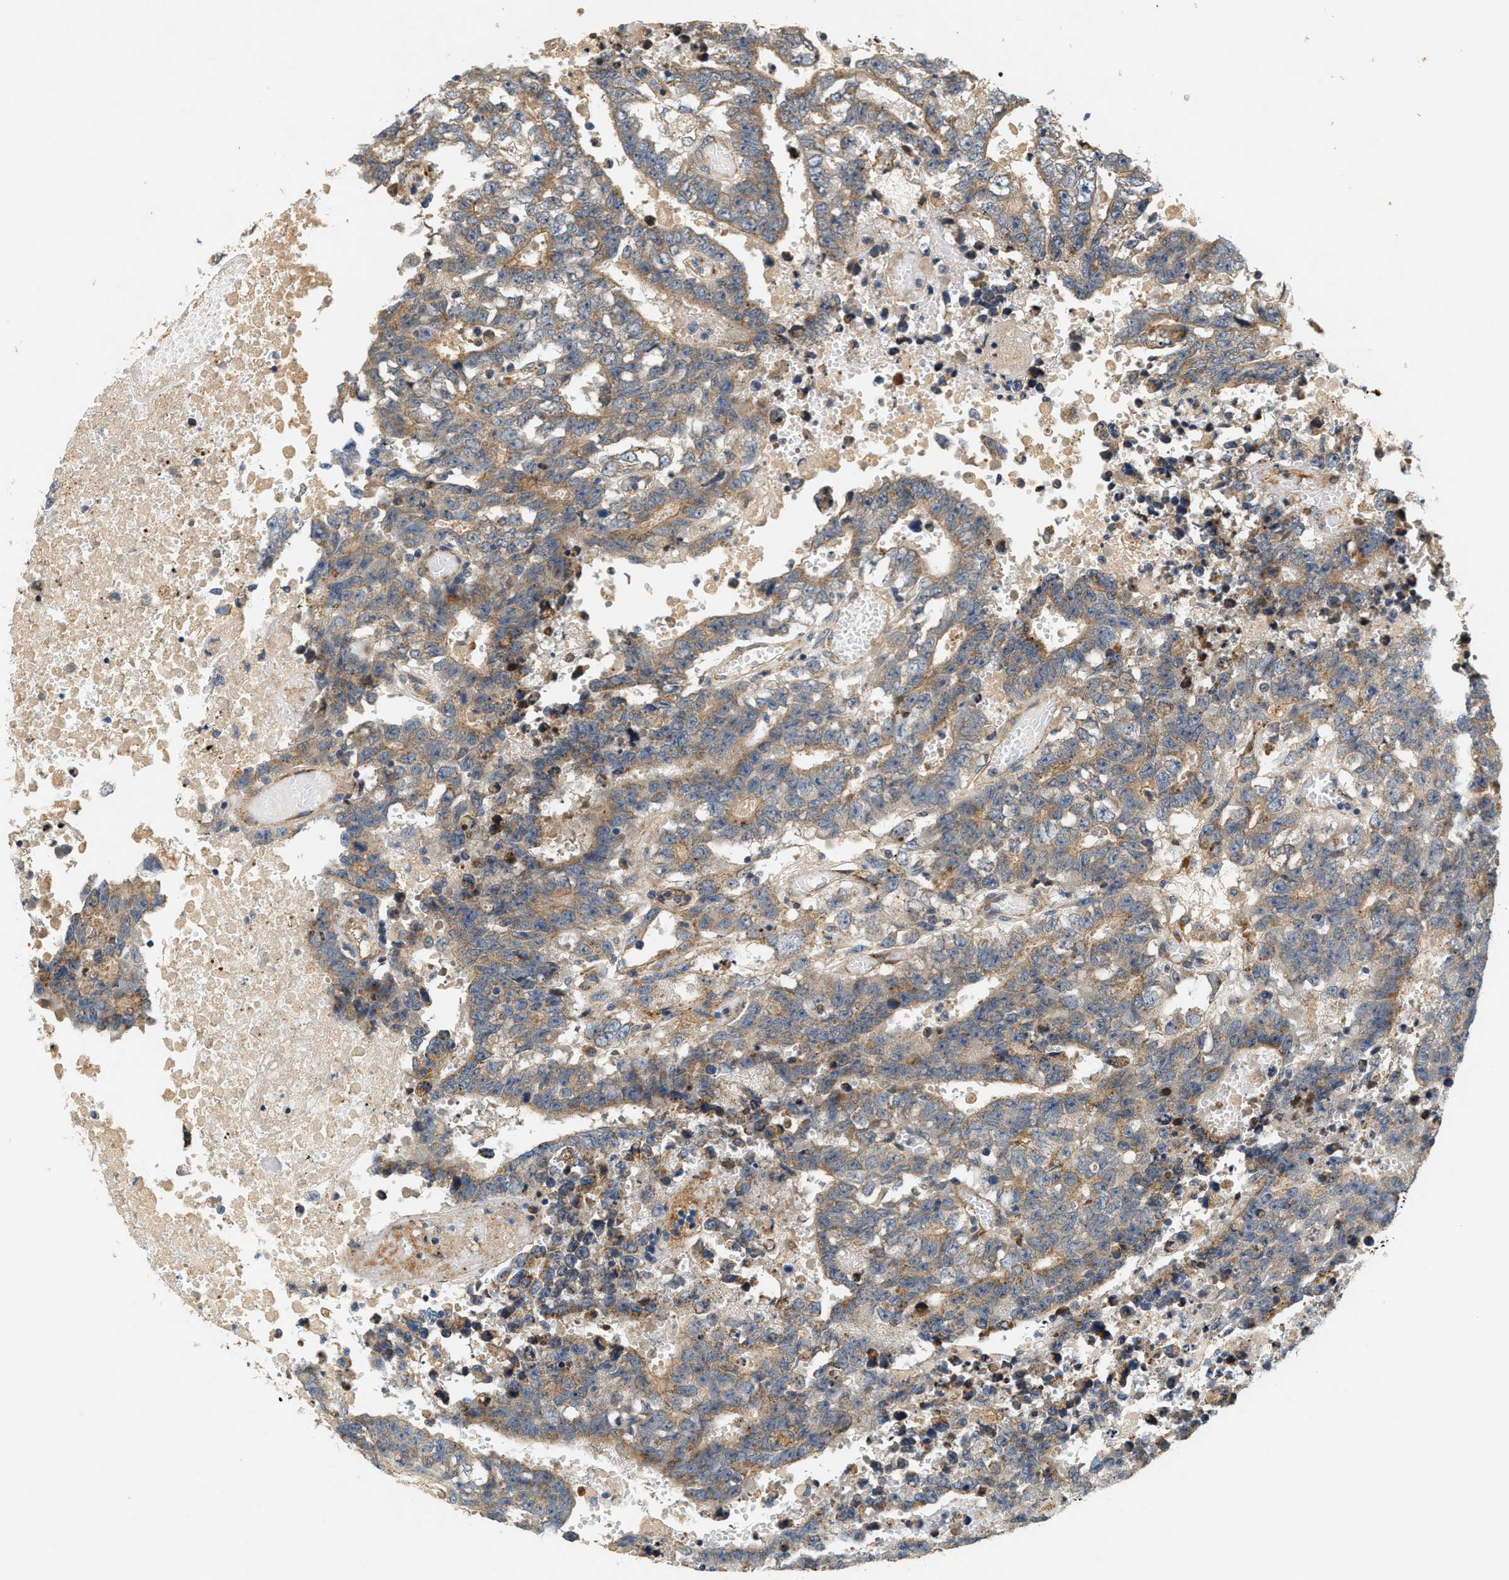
{"staining": {"intensity": "weak", "quantity": "25%-75%", "location": "cytoplasmic/membranous"}, "tissue": "testis cancer", "cell_type": "Tumor cells", "image_type": "cancer", "snomed": [{"axis": "morphology", "description": "Carcinoma, Embryonal, NOS"}, {"axis": "topography", "description": "Testis"}], "caption": "Tumor cells reveal weak cytoplasmic/membranous expression in about 25%-75% of cells in testis cancer. (Stains: DAB (3,3'-diaminobenzidine) in brown, nuclei in blue, Microscopy: brightfield microscopy at high magnification).", "gene": "DUSP10", "patient": {"sex": "male", "age": 25}}